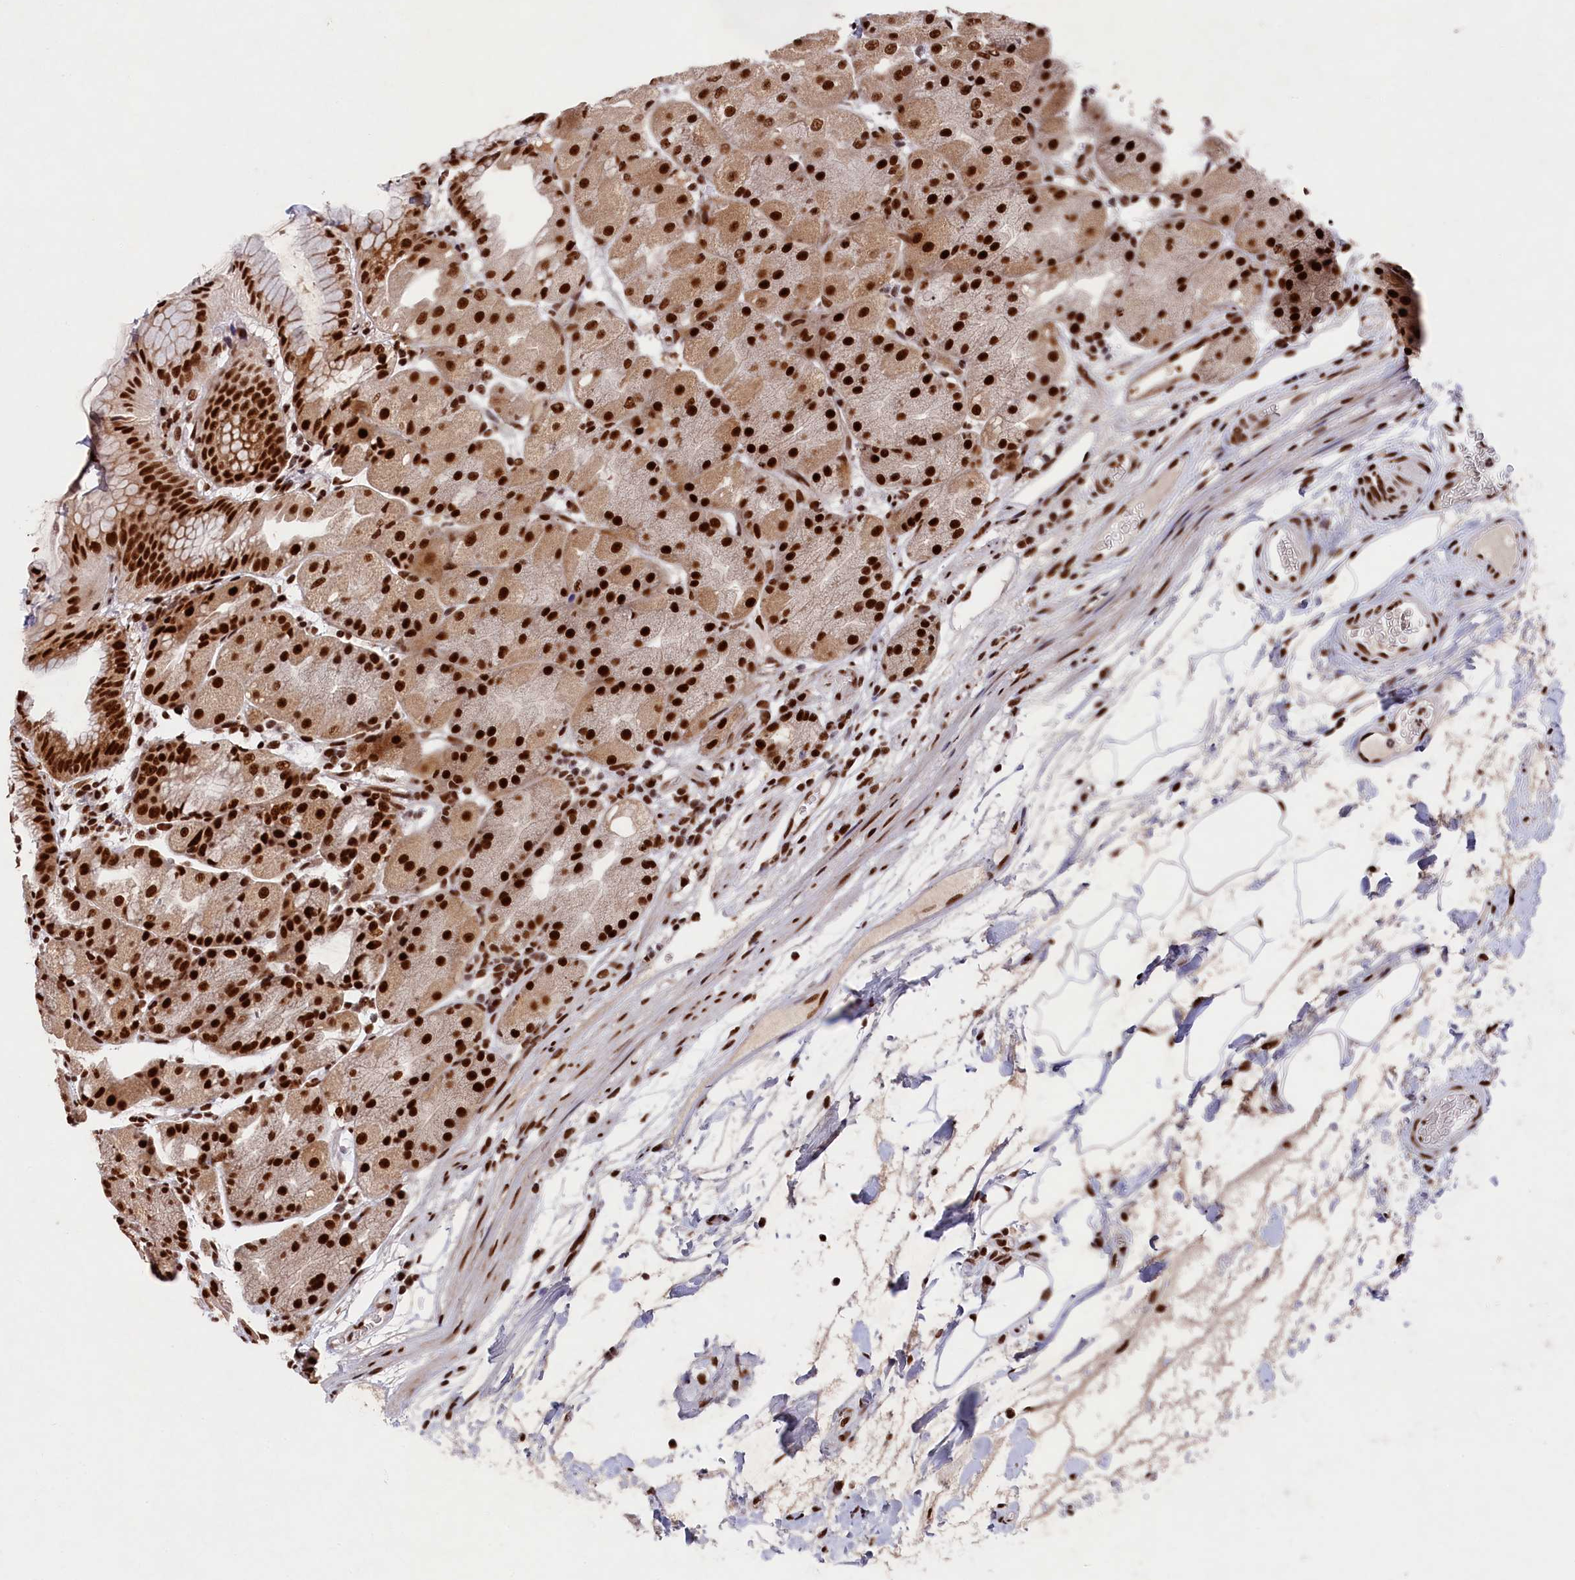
{"staining": {"intensity": "strong", "quantity": ">75%", "location": "nuclear"}, "tissue": "stomach", "cell_type": "Glandular cells", "image_type": "normal", "snomed": [{"axis": "morphology", "description": "Normal tissue, NOS"}, {"axis": "topography", "description": "Stomach, upper"}, {"axis": "topography", "description": "Stomach, lower"}], "caption": "Glandular cells display high levels of strong nuclear positivity in approximately >75% of cells in benign stomach.", "gene": "PRPF31", "patient": {"sex": "male", "age": 62}}